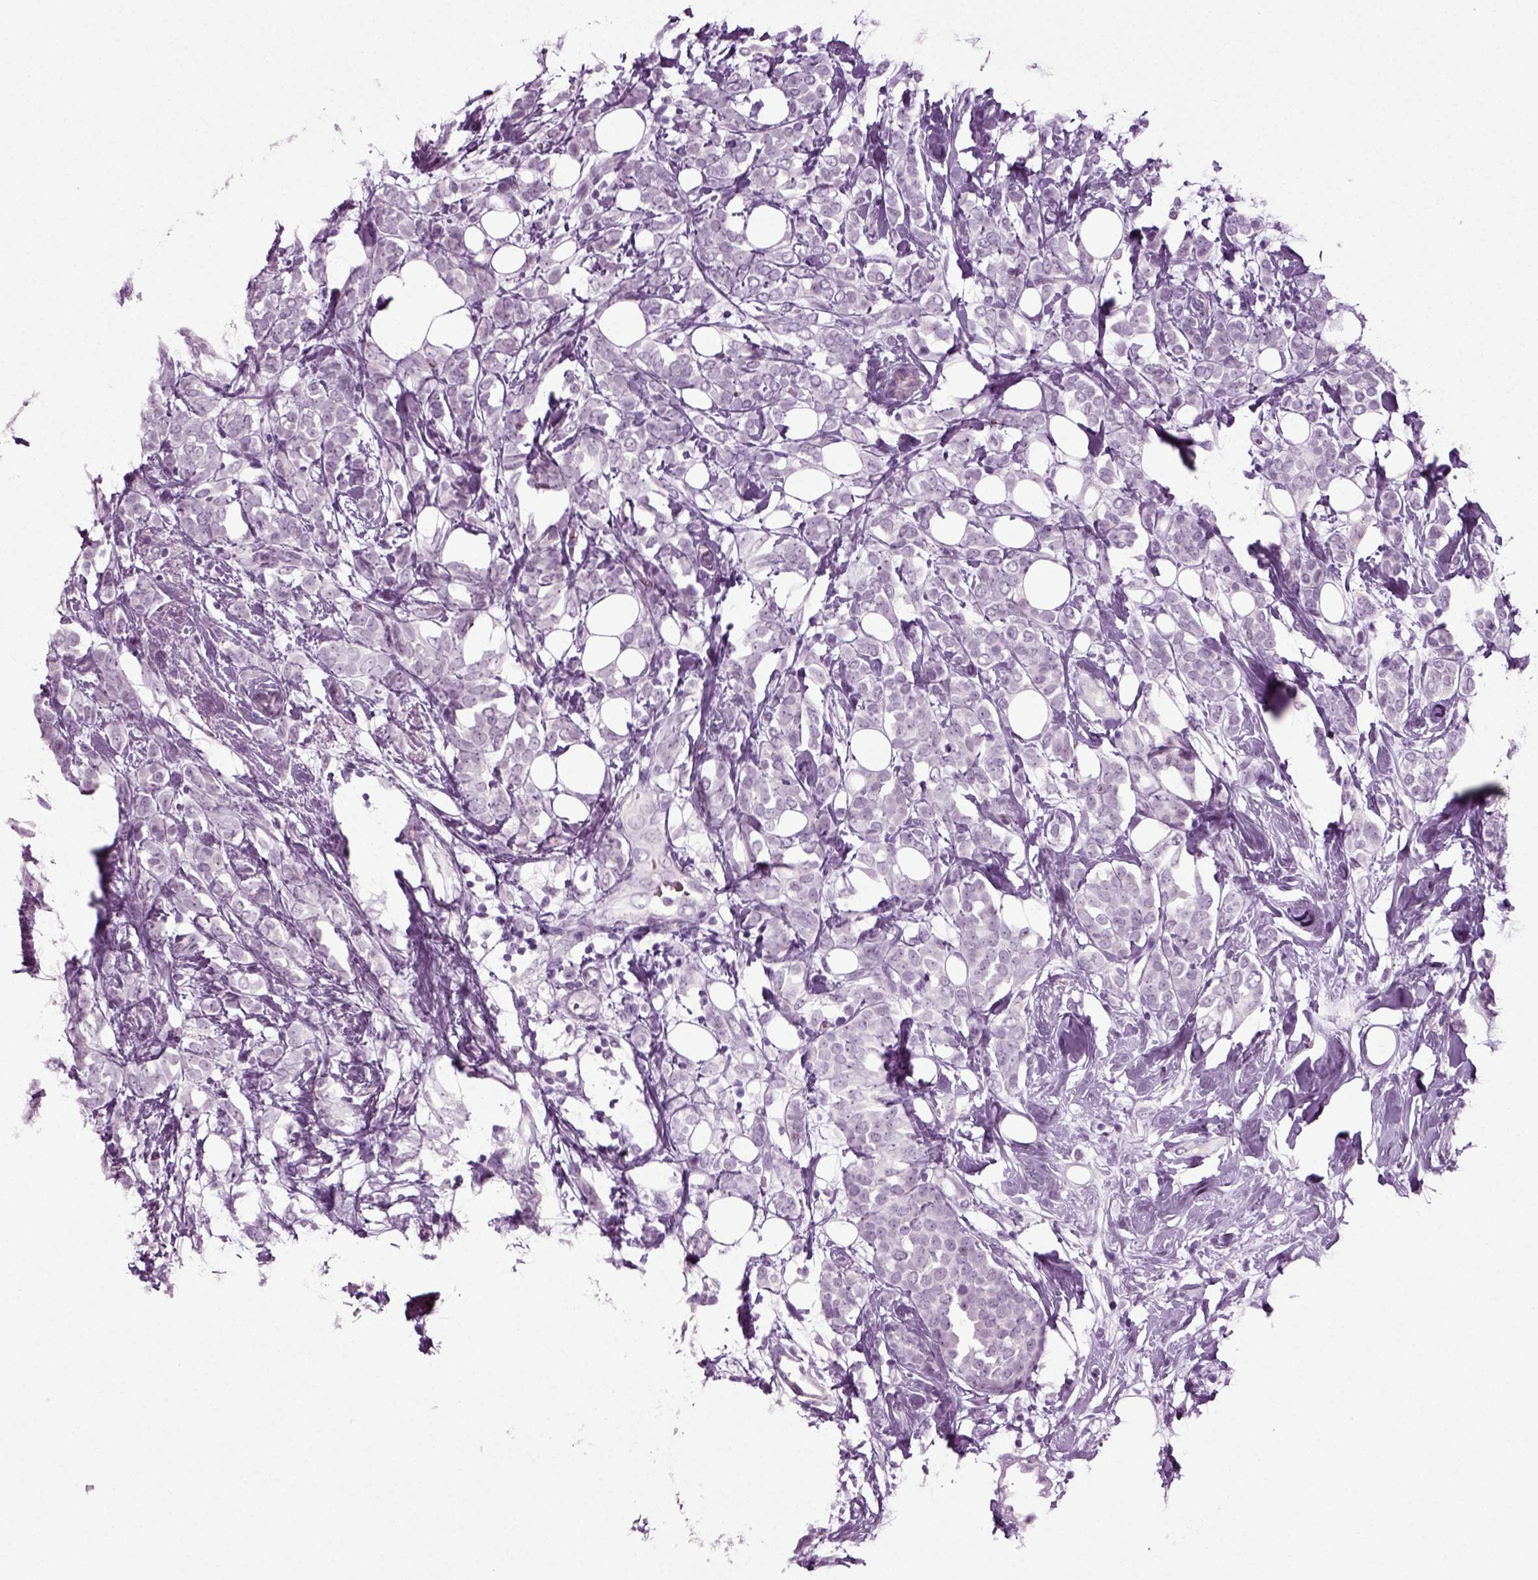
{"staining": {"intensity": "negative", "quantity": "none", "location": "none"}, "tissue": "breast cancer", "cell_type": "Tumor cells", "image_type": "cancer", "snomed": [{"axis": "morphology", "description": "Lobular carcinoma"}, {"axis": "topography", "description": "Breast"}], "caption": "Photomicrograph shows no protein expression in tumor cells of breast cancer tissue.", "gene": "ZC2HC1C", "patient": {"sex": "female", "age": 49}}